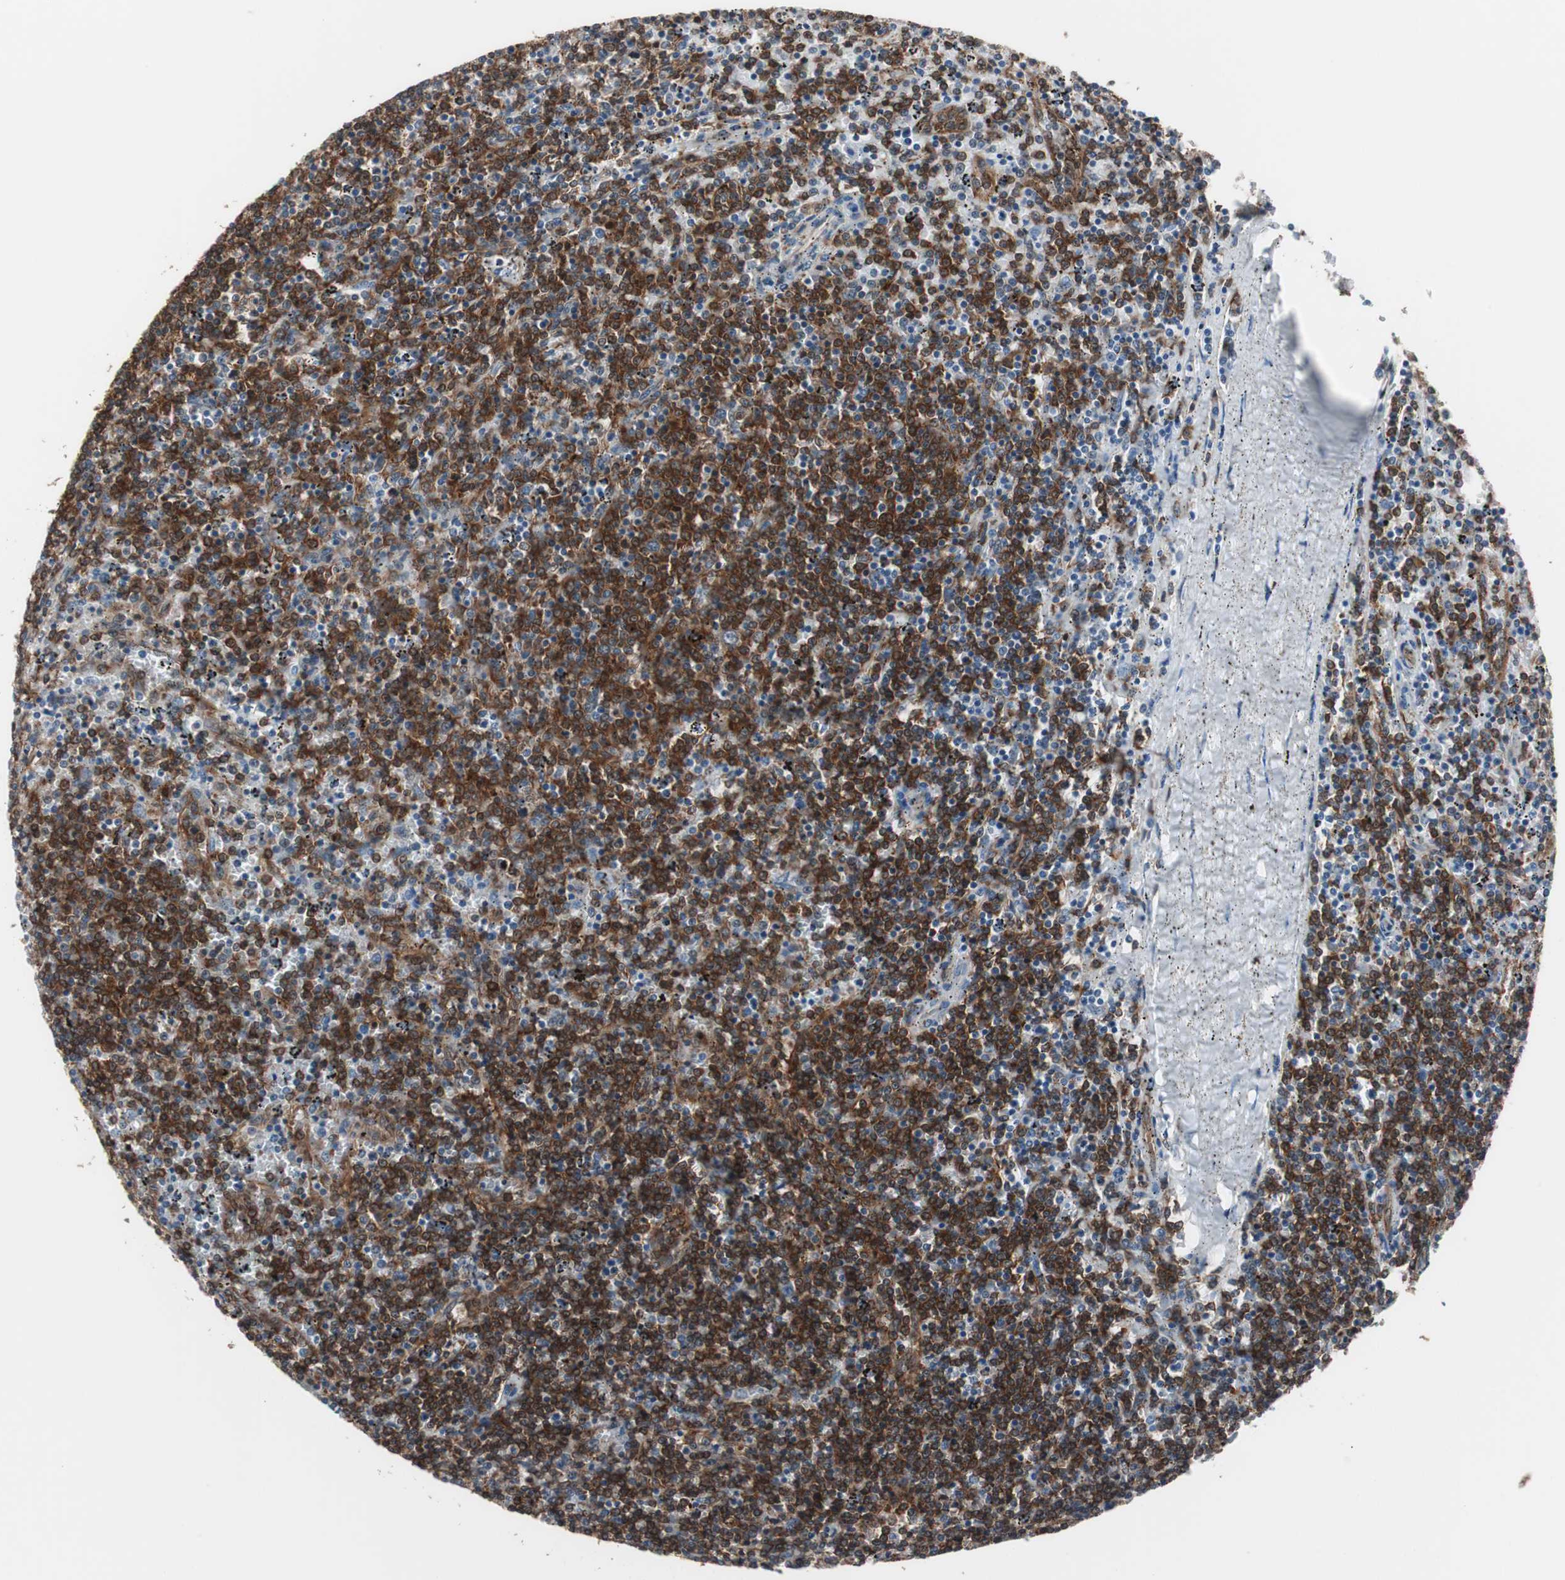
{"staining": {"intensity": "strong", "quantity": ">75%", "location": "cytoplasmic/membranous"}, "tissue": "lymphoma", "cell_type": "Tumor cells", "image_type": "cancer", "snomed": [{"axis": "morphology", "description": "Malignant lymphoma, non-Hodgkin's type, Low grade"}, {"axis": "topography", "description": "Spleen"}], "caption": "The immunohistochemical stain labels strong cytoplasmic/membranous positivity in tumor cells of malignant lymphoma, non-Hodgkin's type (low-grade) tissue. (Stains: DAB in brown, nuclei in blue, Microscopy: brightfield microscopy at high magnification).", "gene": "SWAP70", "patient": {"sex": "female", "age": 50}}